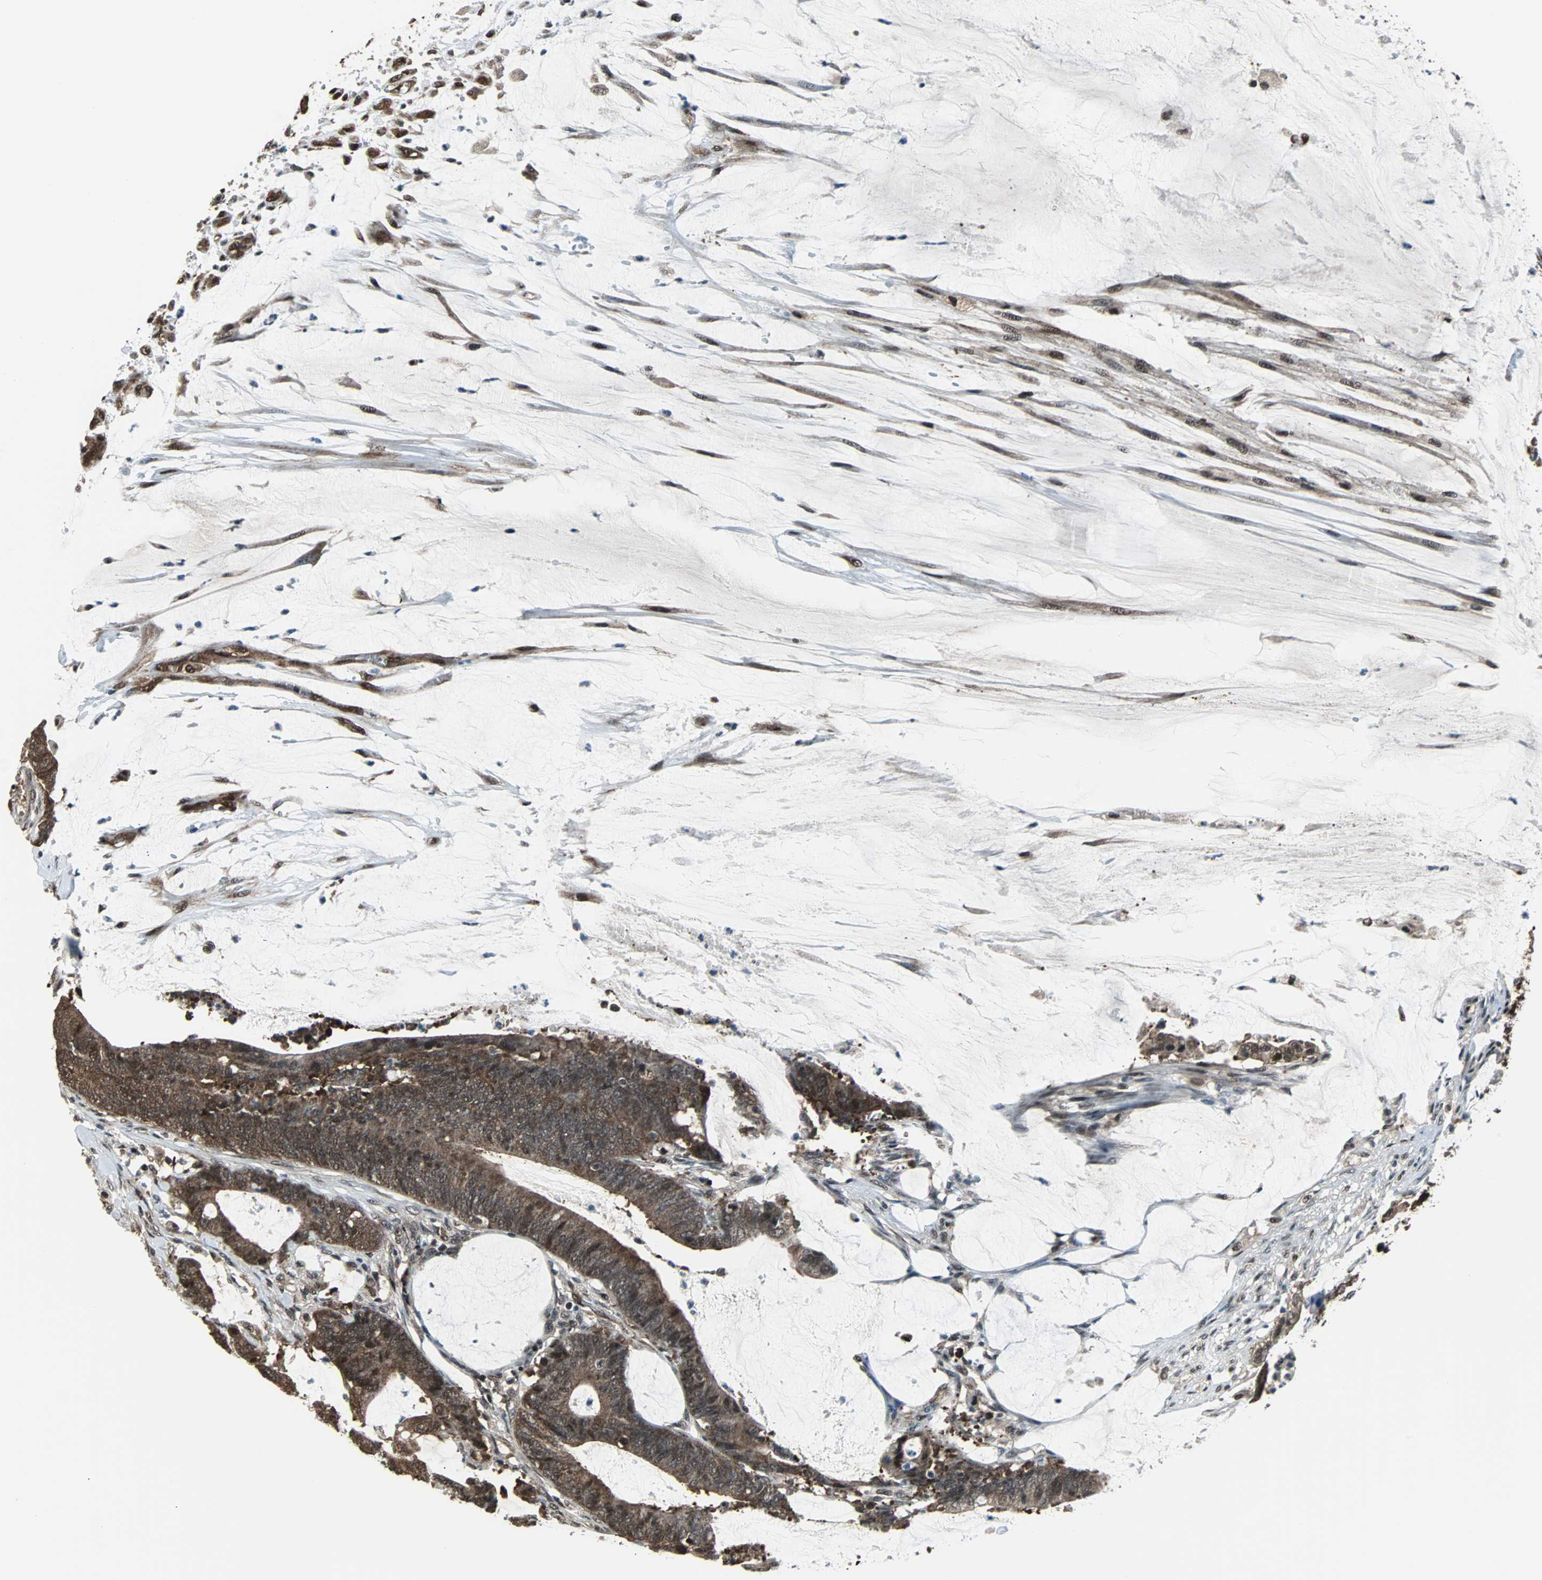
{"staining": {"intensity": "moderate", "quantity": ">75%", "location": "cytoplasmic/membranous"}, "tissue": "colorectal cancer", "cell_type": "Tumor cells", "image_type": "cancer", "snomed": [{"axis": "morphology", "description": "Adenocarcinoma, NOS"}, {"axis": "topography", "description": "Rectum"}], "caption": "Immunohistochemistry (IHC) of human colorectal adenocarcinoma shows medium levels of moderate cytoplasmic/membranous expression in about >75% of tumor cells.", "gene": "VCP", "patient": {"sex": "female", "age": 66}}